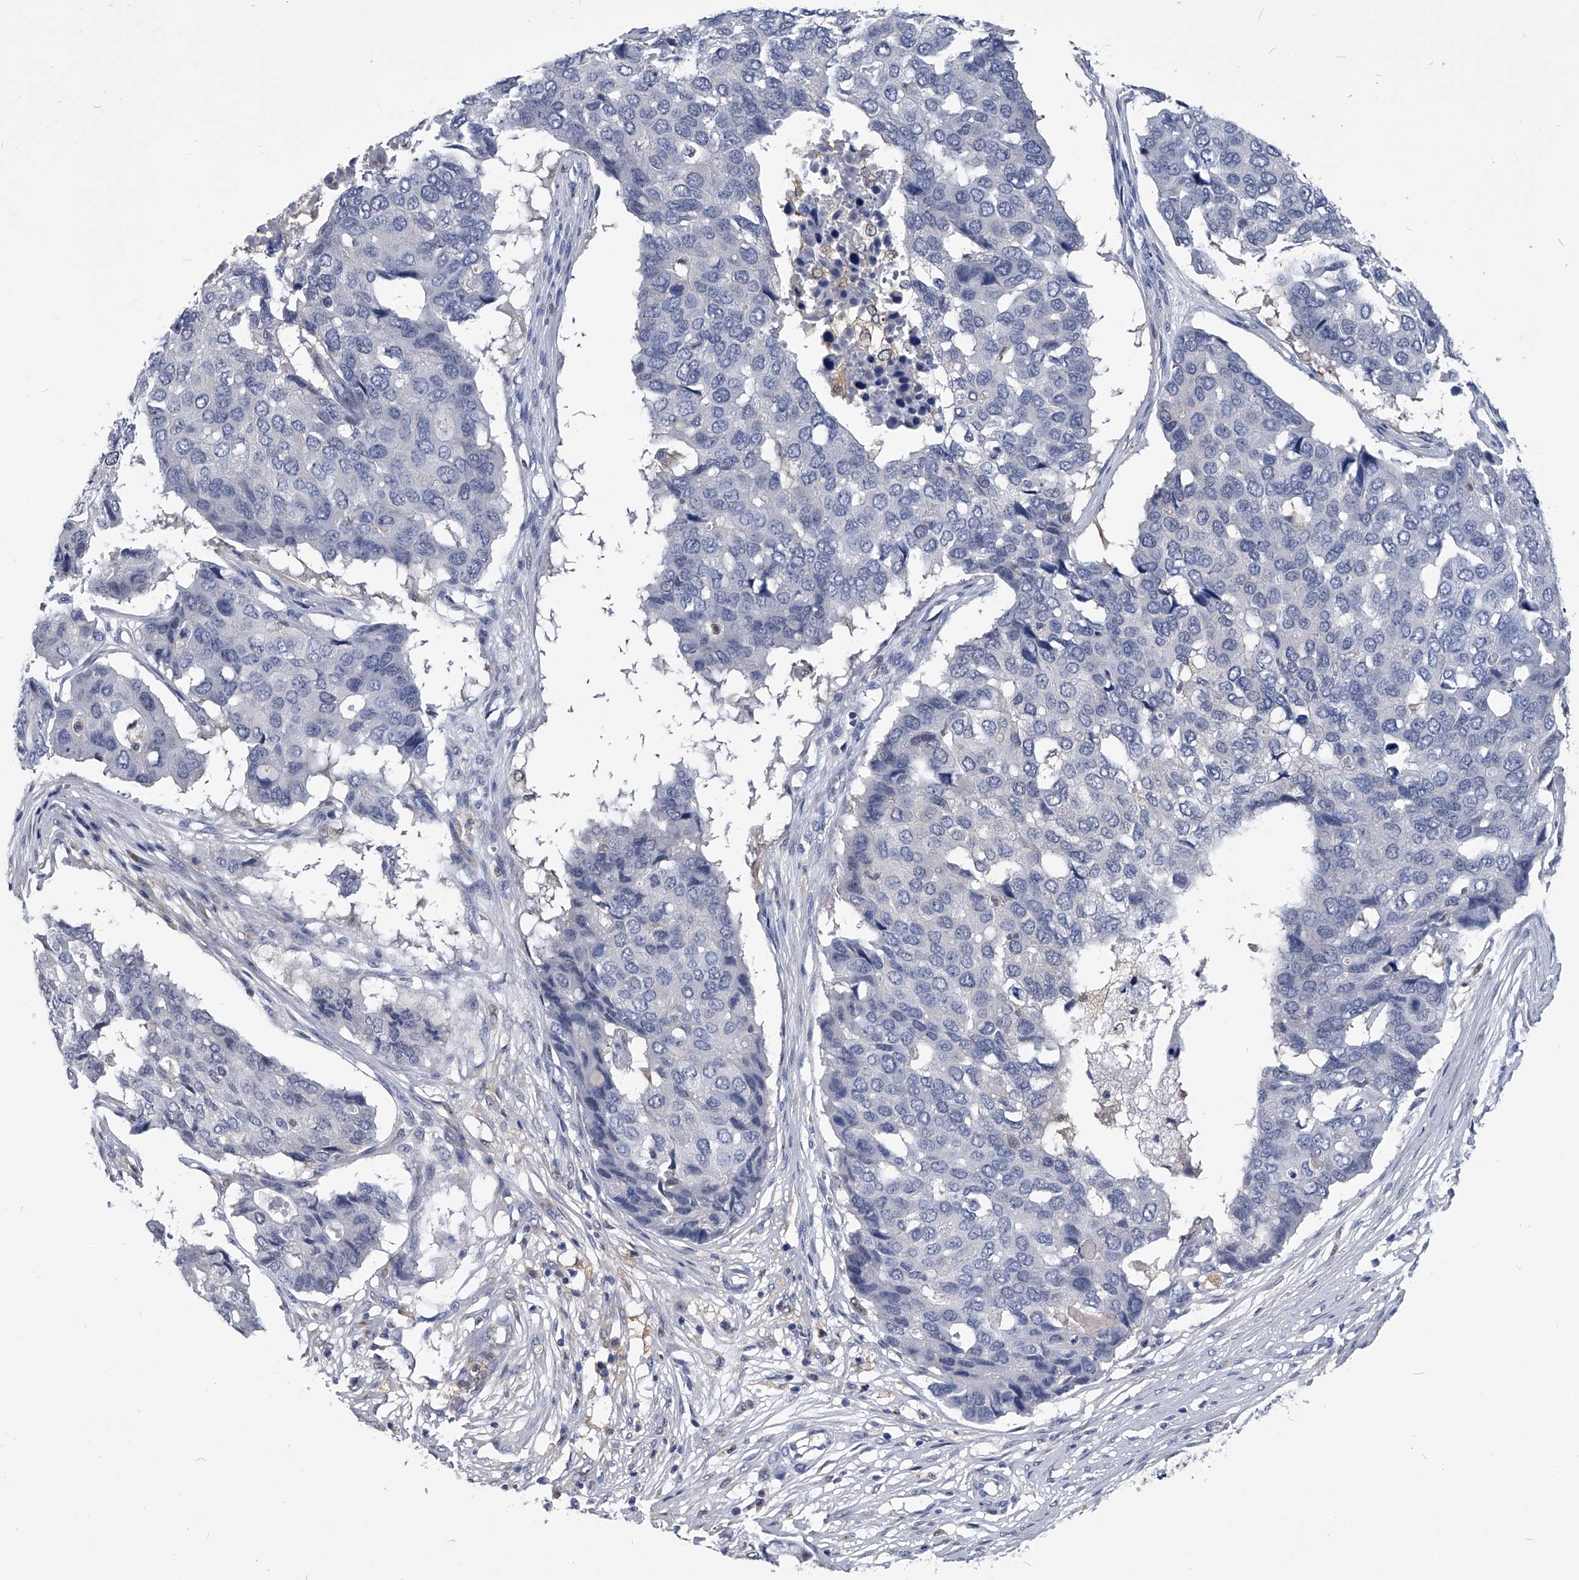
{"staining": {"intensity": "negative", "quantity": "none", "location": "none"}, "tissue": "pancreatic cancer", "cell_type": "Tumor cells", "image_type": "cancer", "snomed": [{"axis": "morphology", "description": "Adenocarcinoma, NOS"}, {"axis": "topography", "description": "Pancreas"}], "caption": "The histopathology image shows no staining of tumor cells in pancreatic cancer.", "gene": "PDXK", "patient": {"sex": "male", "age": 50}}